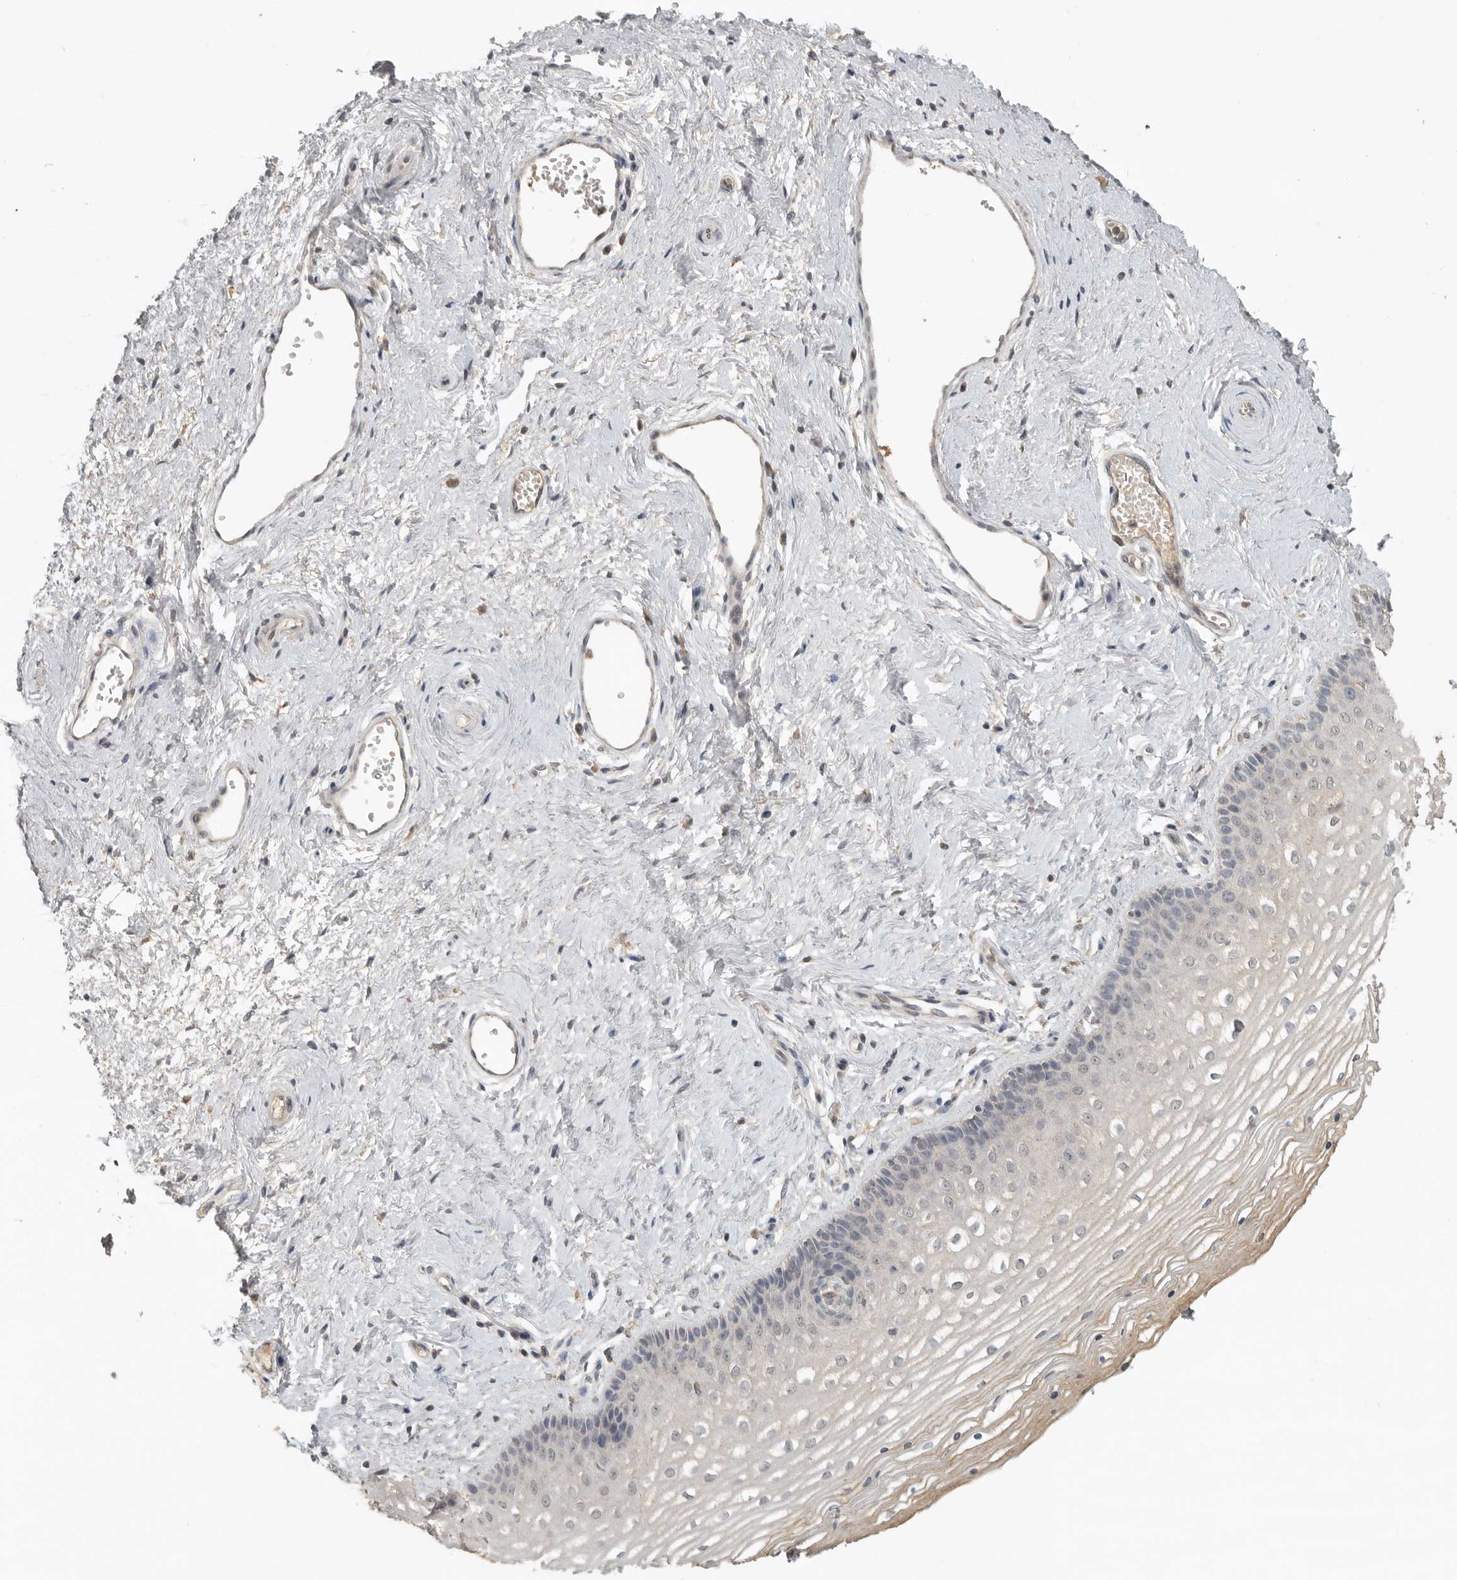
{"staining": {"intensity": "negative", "quantity": "none", "location": "none"}, "tissue": "vagina", "cell_type": "Squamous epithelial cells", "image_type": "normal", "snomed": [{"axis": "morphology", "description": "Normal tissue, NOS"}, {"axis": "topography", "description": "Vagina"}], "caption": "Immunohistochemical staining of unremarkable vagina displays no significant staining in squamous epithelial cells. (DAB IHC with hematoxylin counter stain).", "gene": "ADAMTS4", "patient": {"sex": "female", "age": 46}}